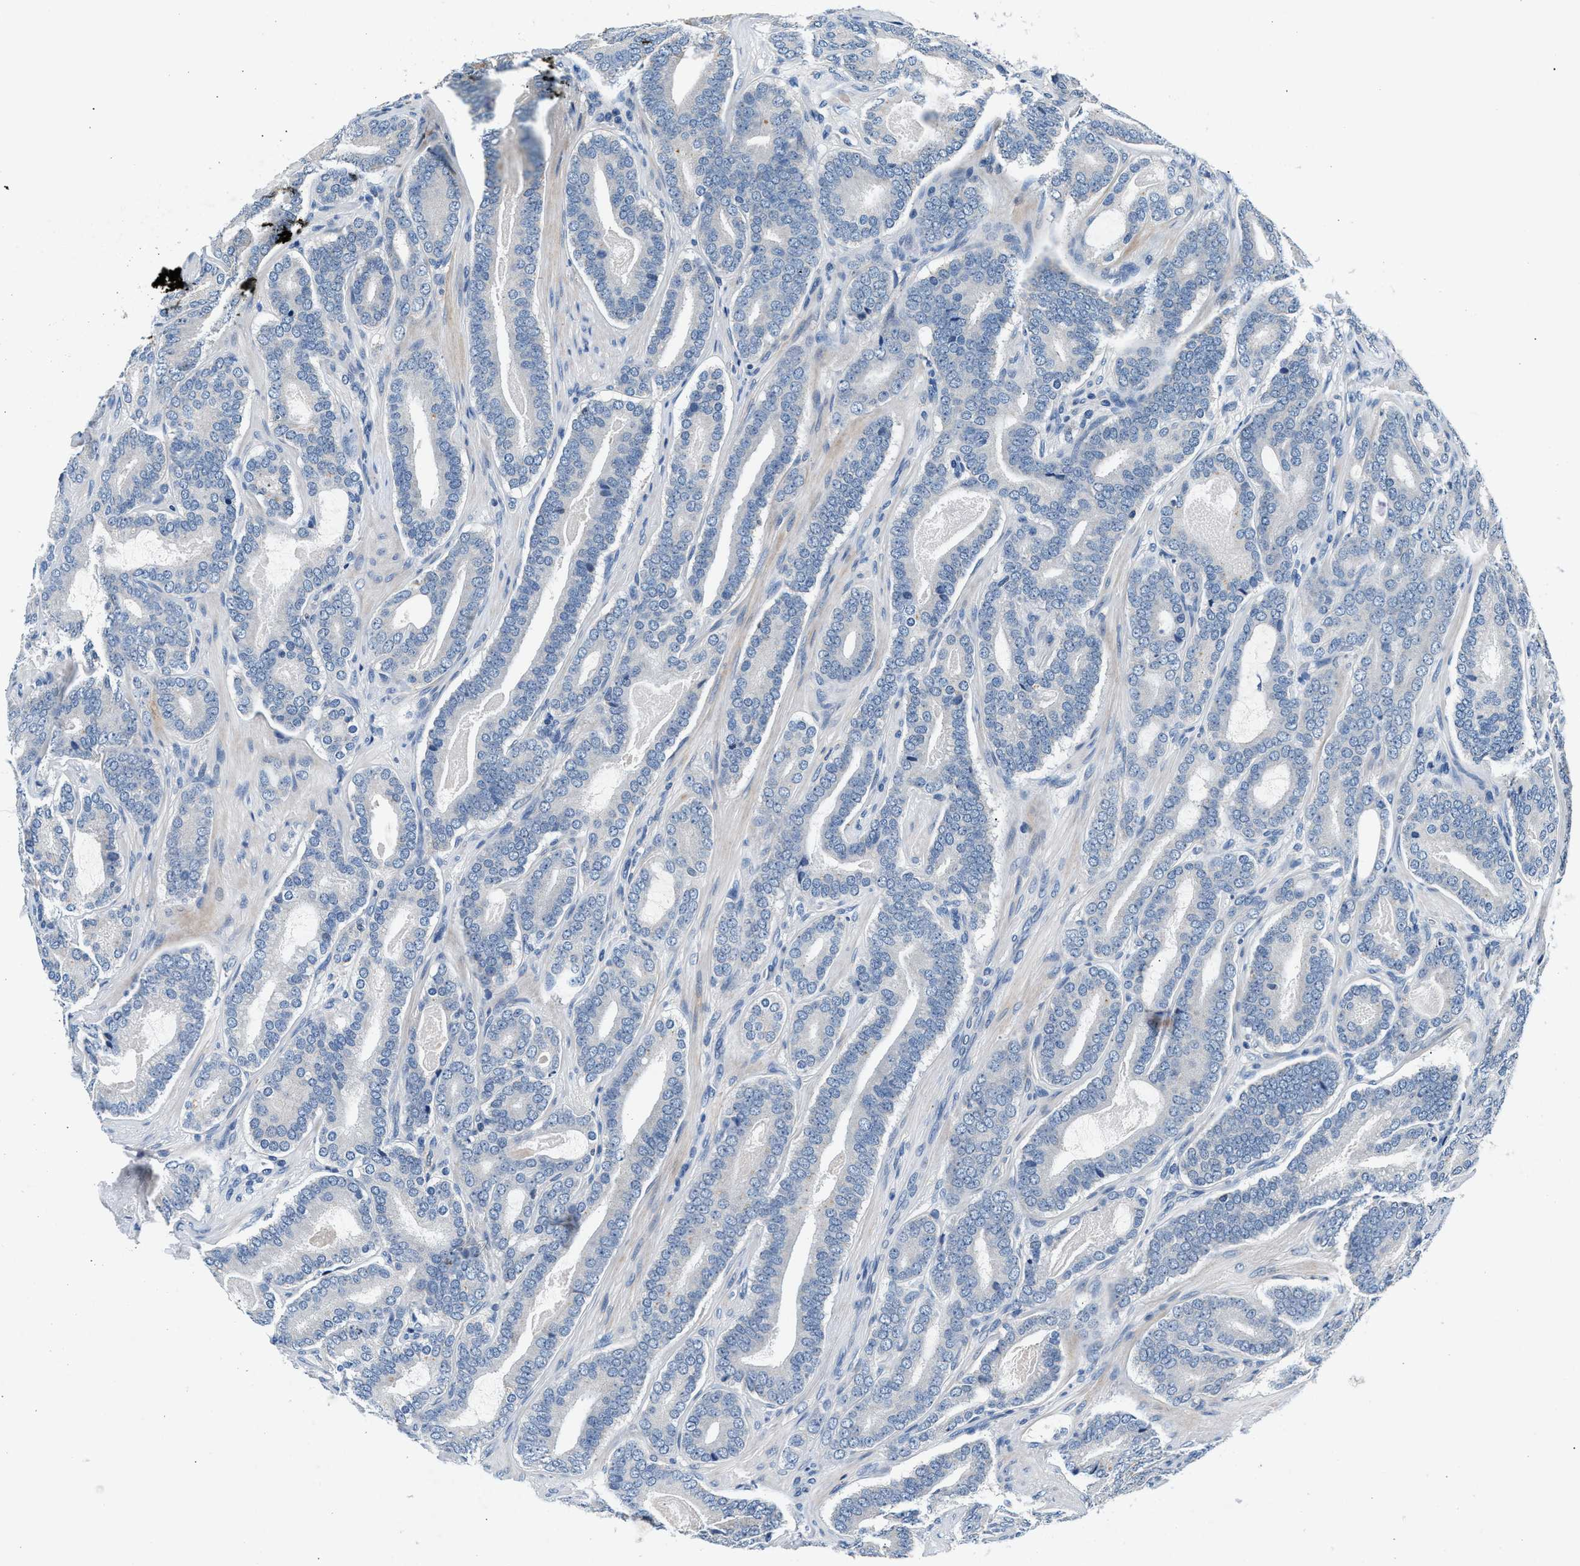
{"staining": {"intensity": "negative", "quantity": "none", "location": "none"}, "tissue": "prostate cancer", "cell_type": "Tumor cells", "image_type": "cancer", "snomed": [{"axis": "morphology", "description": "Adenocarcinoma, High grade"}, {"axis": "topography", "description": "Prostate"}], "caption": "Tumor cells are negative for protein expression in human high-grade adenocarcinoma (prostate).", "gene": "DENND6B", "patient": {"sex": "male", "age": 60}}